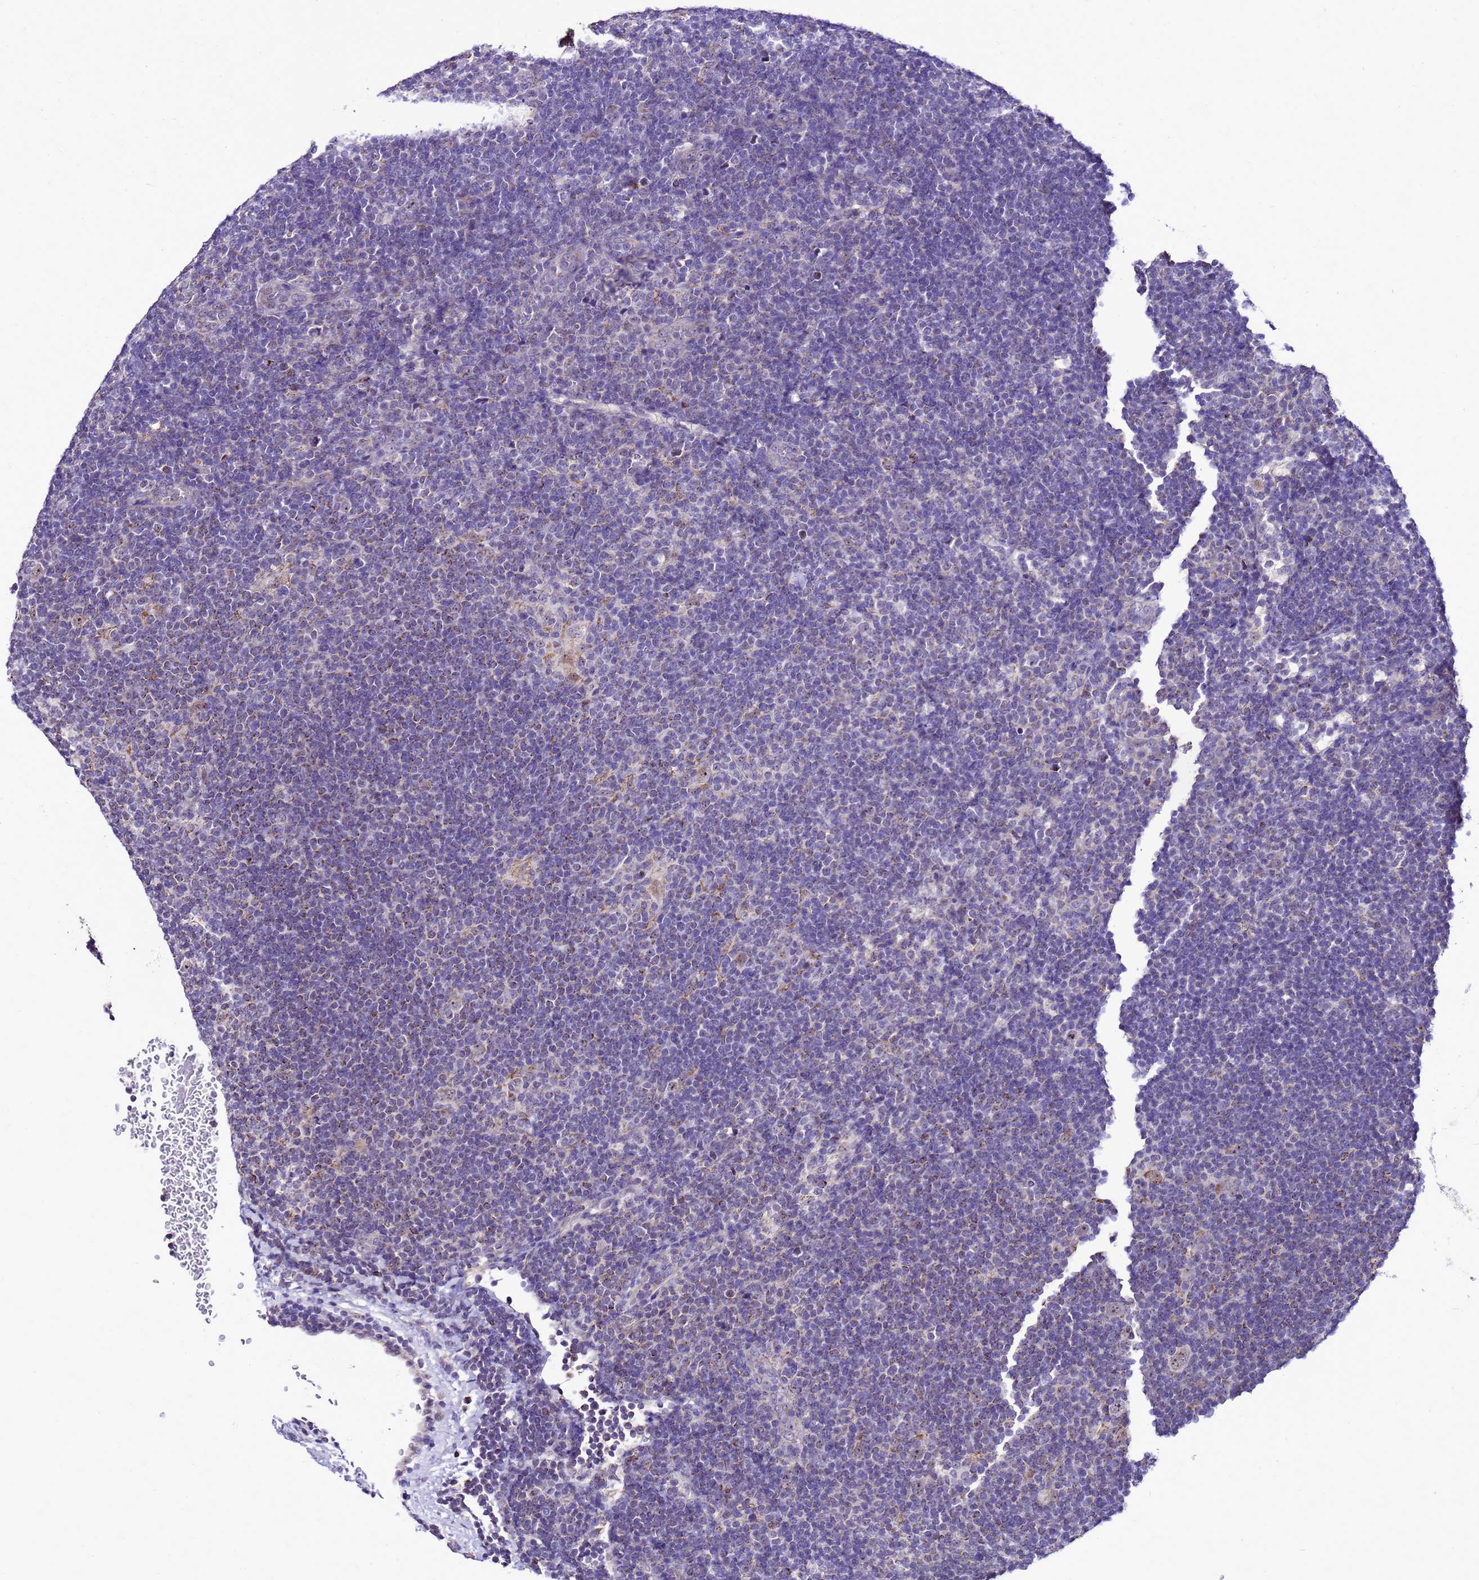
{"staining": {"intensity": "moderate", "quantity": "<25%", "location": "nuclear"}, "tissue": "lymphoma", "cell_type": "Tumor cells", "image_type": "cancer", "snomed": [{"axis": "morphology", "description": "Hodgkin's disease, NOS"}, {"axis": "topography", "description": "Lymph node"}], "caption": "A micrograph of Hodgkin's disease stained for a protein reveals moderate nuclear brown staining in tumor cells.", "gene": "DPH6", "patient": {"sex": "female", "age": 57}}